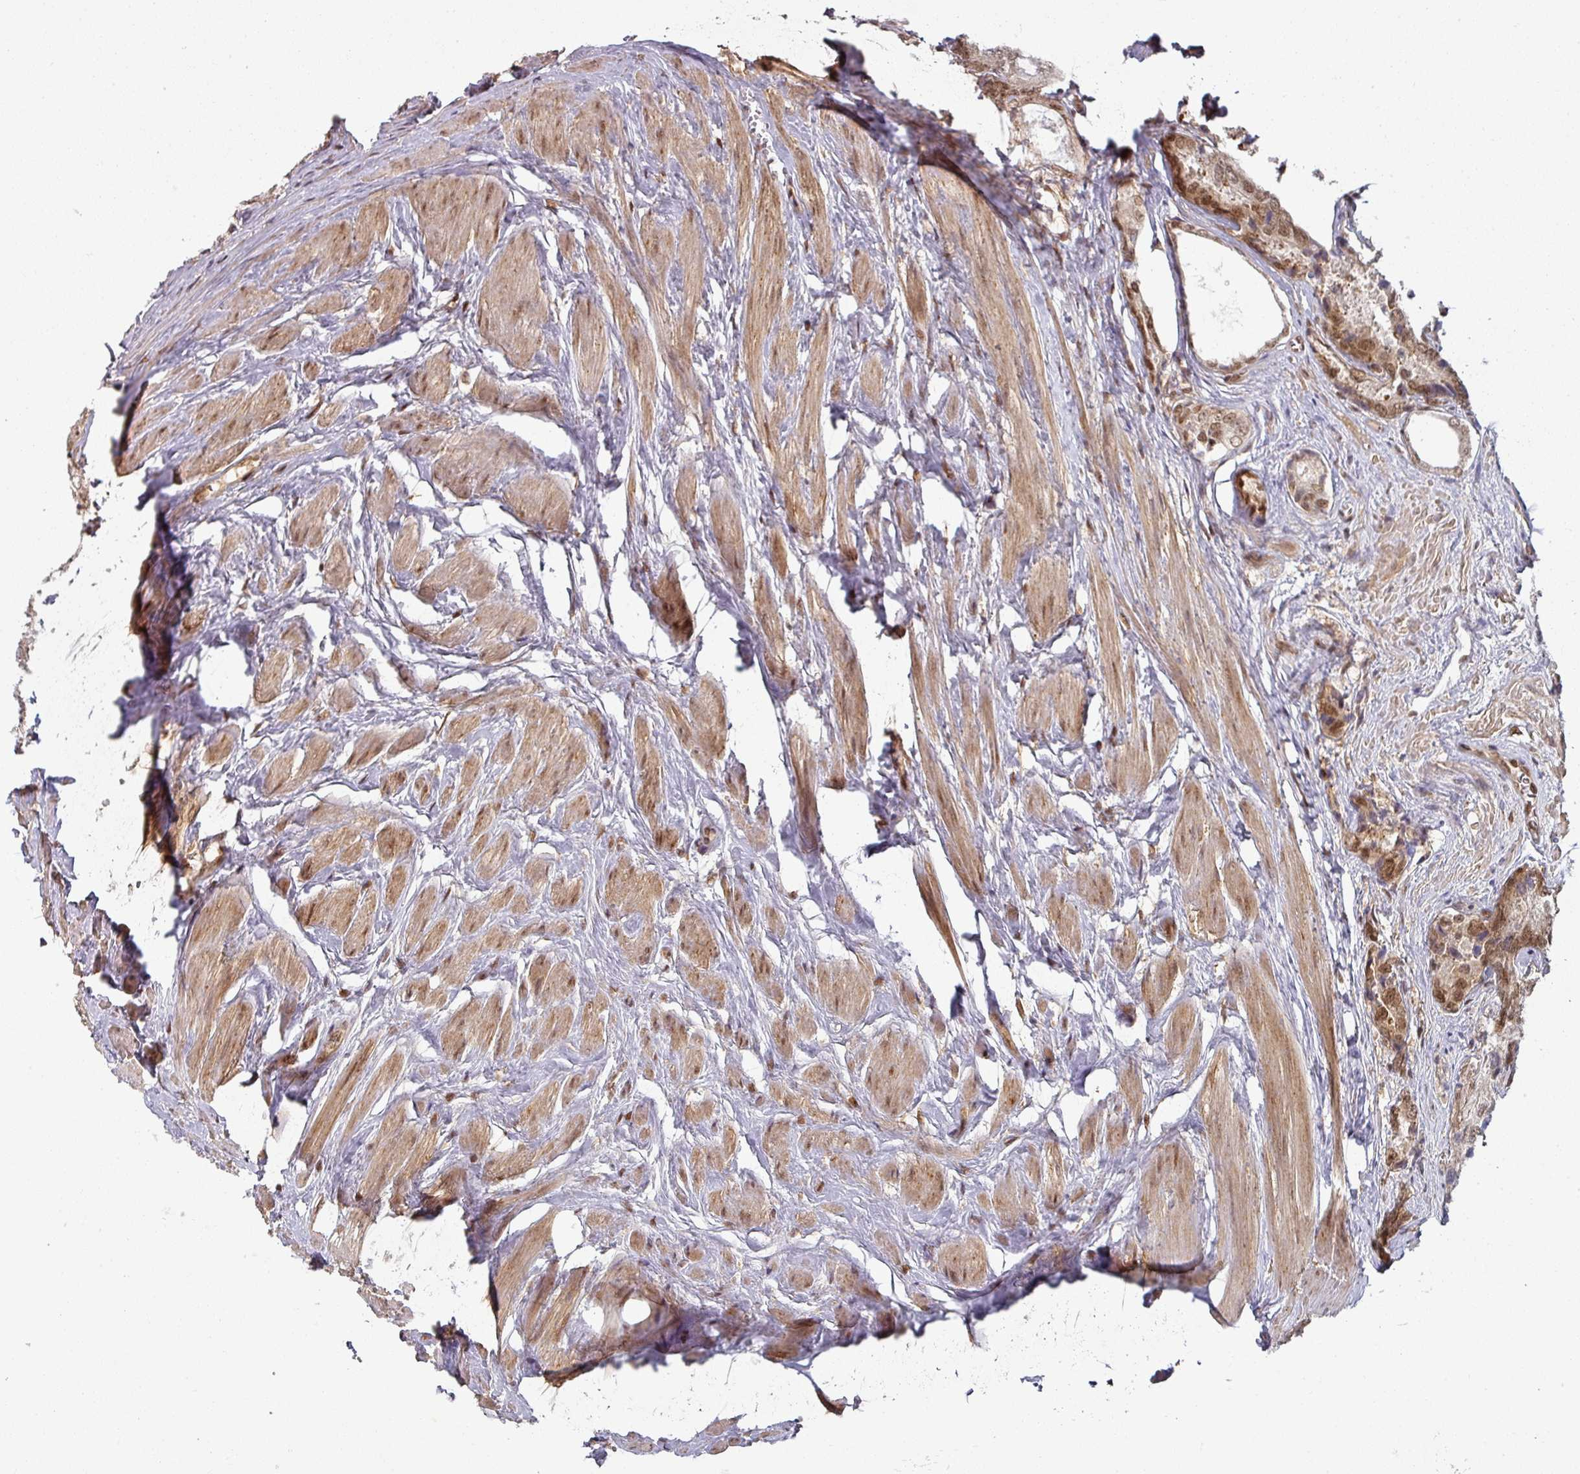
{"staining": {"intensity": "moderate", "quantity": ">75%", "location": "nuclear"}, "tissue": "prostate cancer", "cell_type": "Tumor cells", "image_type": "cancer", "snomed": [{"axis": "morphology", "description": "Adenocarcinoma, Low grade"}, {"axis": "topography", "description": "Prostate"}], "caption": "Protein staining of prostate cancer tissue exhibits moderate nuclear expression in approximately >75% of tumor cells.", "gene": "SIK3", "patient": {"sex": "male", "age": 68}}